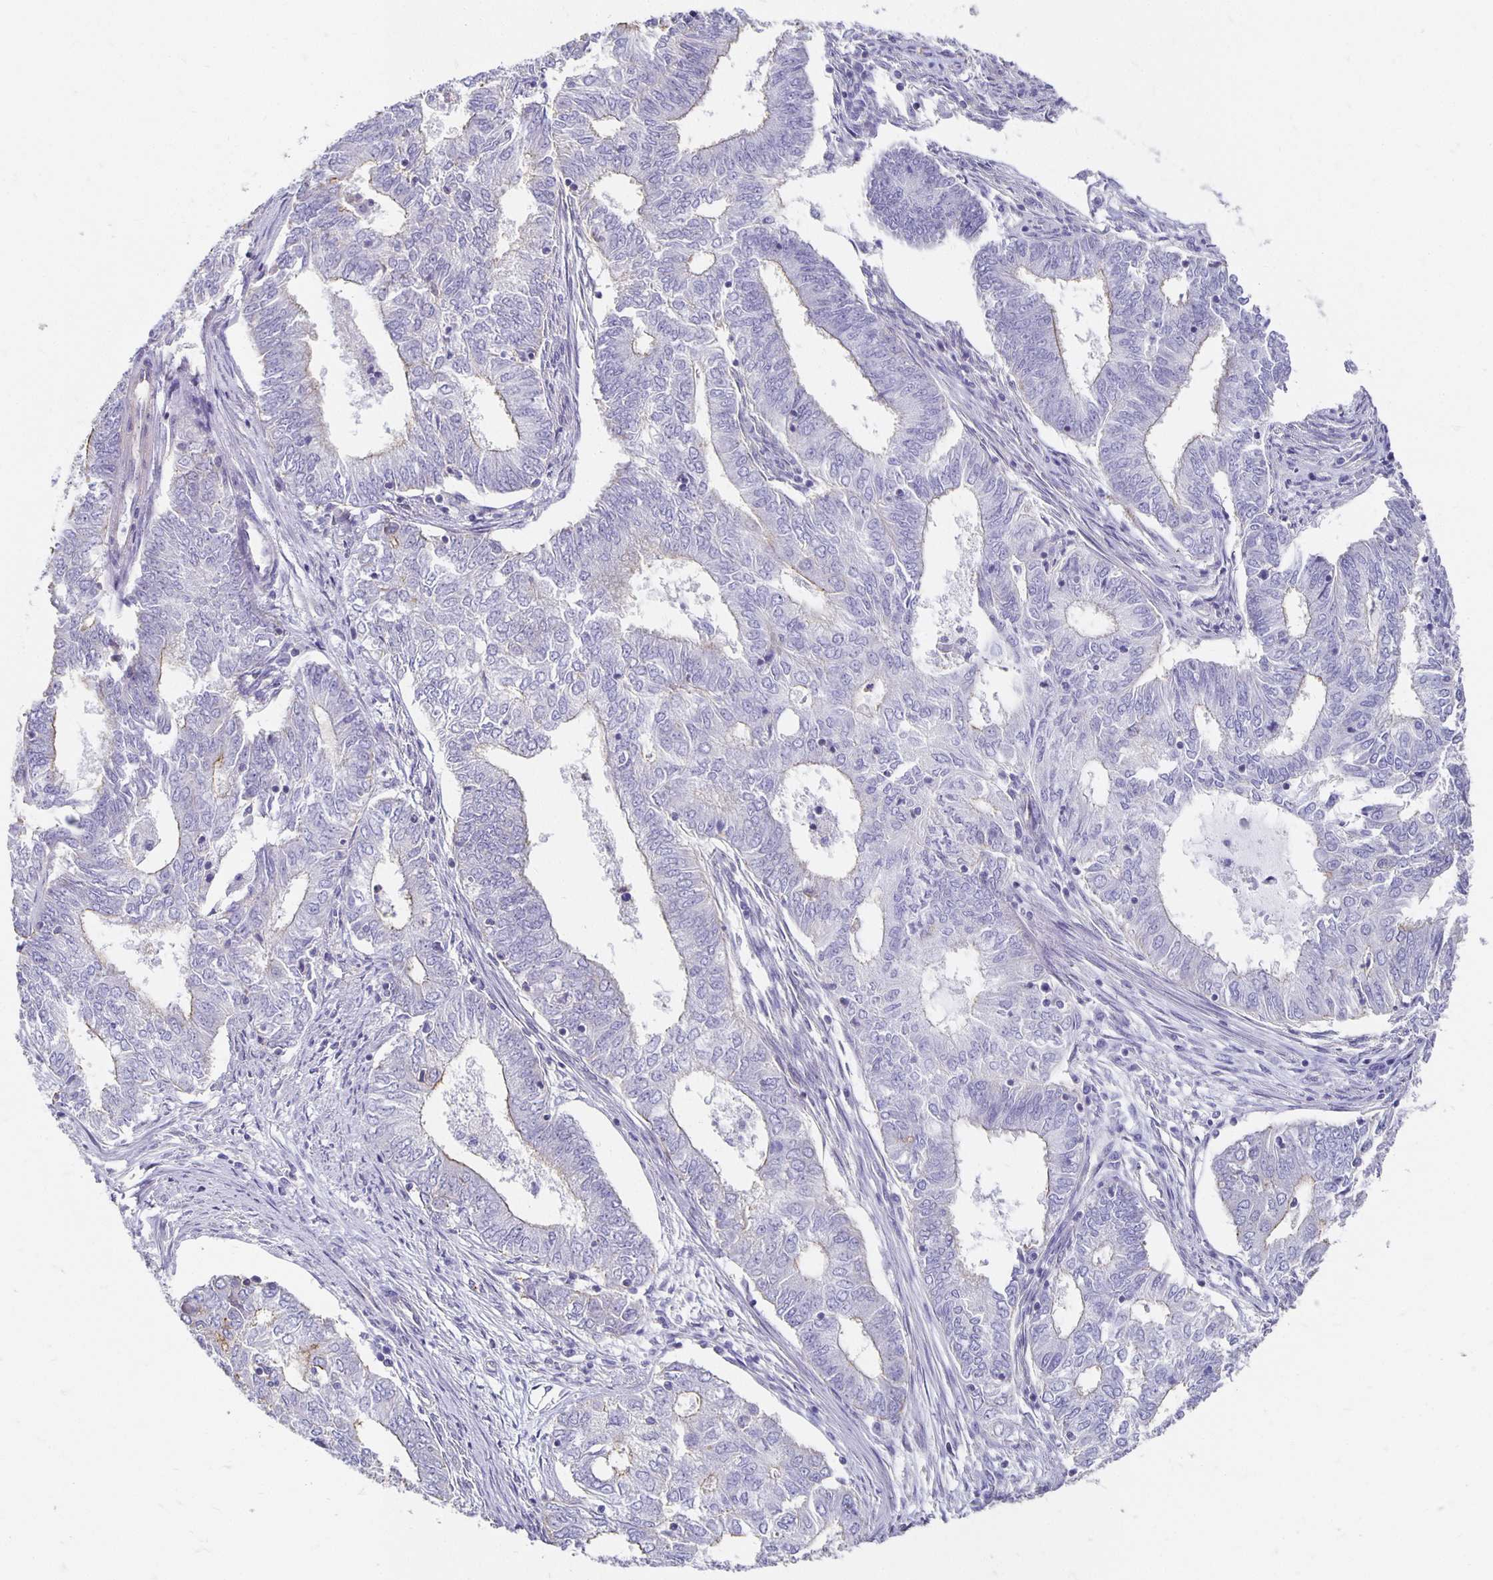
{"staining": {"intensity": "negative", "quantity": "none", "location": "none"}, "tissue": "endometrial cancer", "cell_type": "Tumor cells", "image_type": "cancer", "snomed": [{"axis": "morphology", "description": "Adenocarcinoma, NOS"}, {"axis": "topography", "description": "Endometrium"}], "caption": "High magnification brightfield microscopy of adenocarcinoma (endometrial) stained with DAB (brown) and counterstained with hematoxylin (blue): tumor cells show no significant positivity.", "gene": "APOB", "patient": {"sex": "female", "age": 62}}